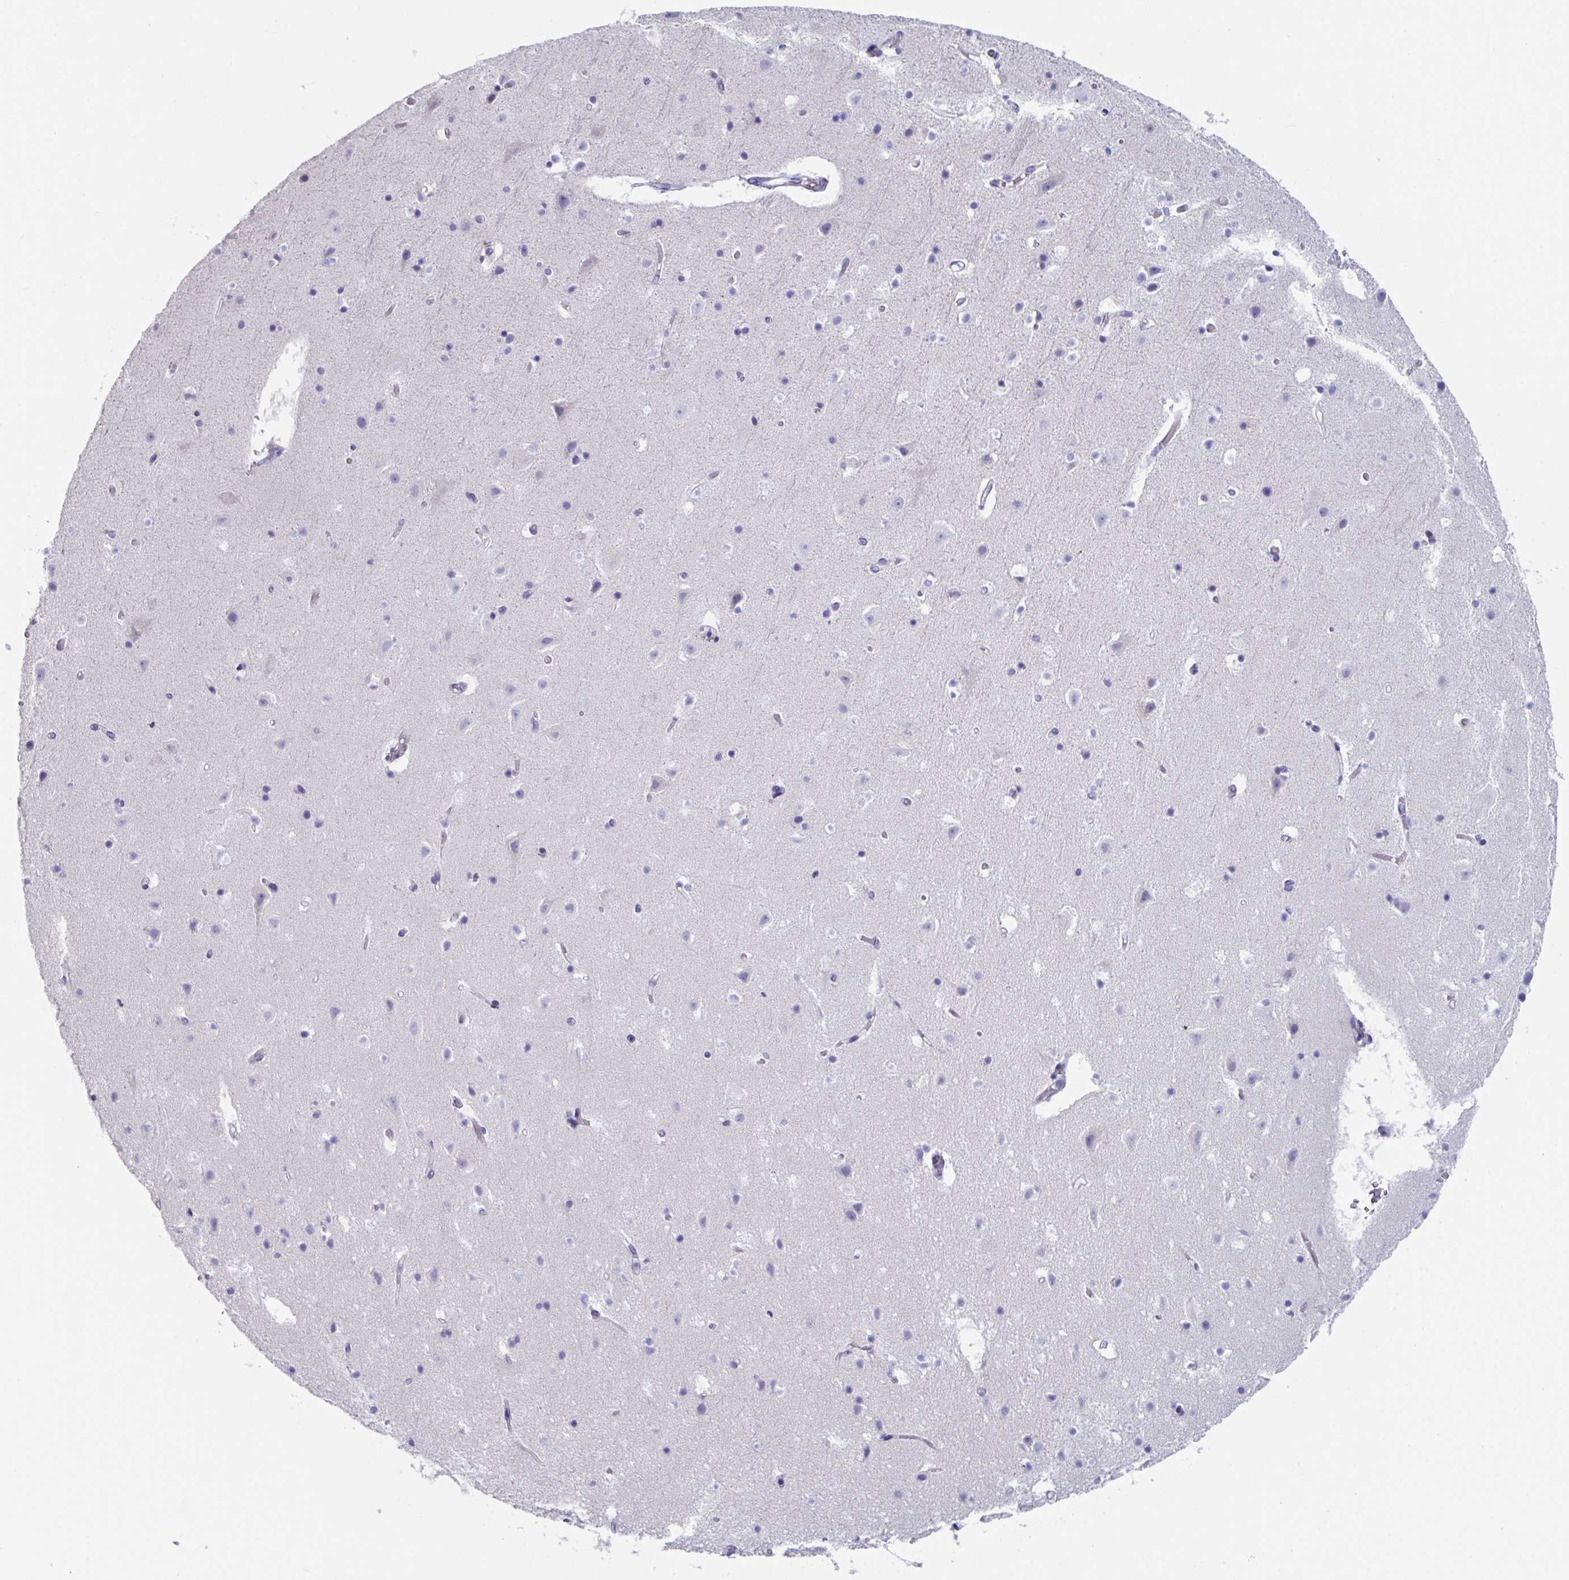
{"staining": {"intensity": "negative", "quantity": "none", "location": "none"}, "tissue": "cerebral cortex", "cell_type": "Endothelial cells", "image_type": "normal", "snomed": [{"axis": "morphology", "description": "Normal tissue, NOS"}, {"axis": "topography", "description": "Cerebral cortex"}], "caption": "This micrograph is of benign cerebral cortex stained with IHC to label a protein in brown with the nuclei are counter-stained blue. There is no staining in endothelial cells. Nuclei are stained in blue.", "gene": "ZPBP", "patient": {"sex": "female", "age": 42}}